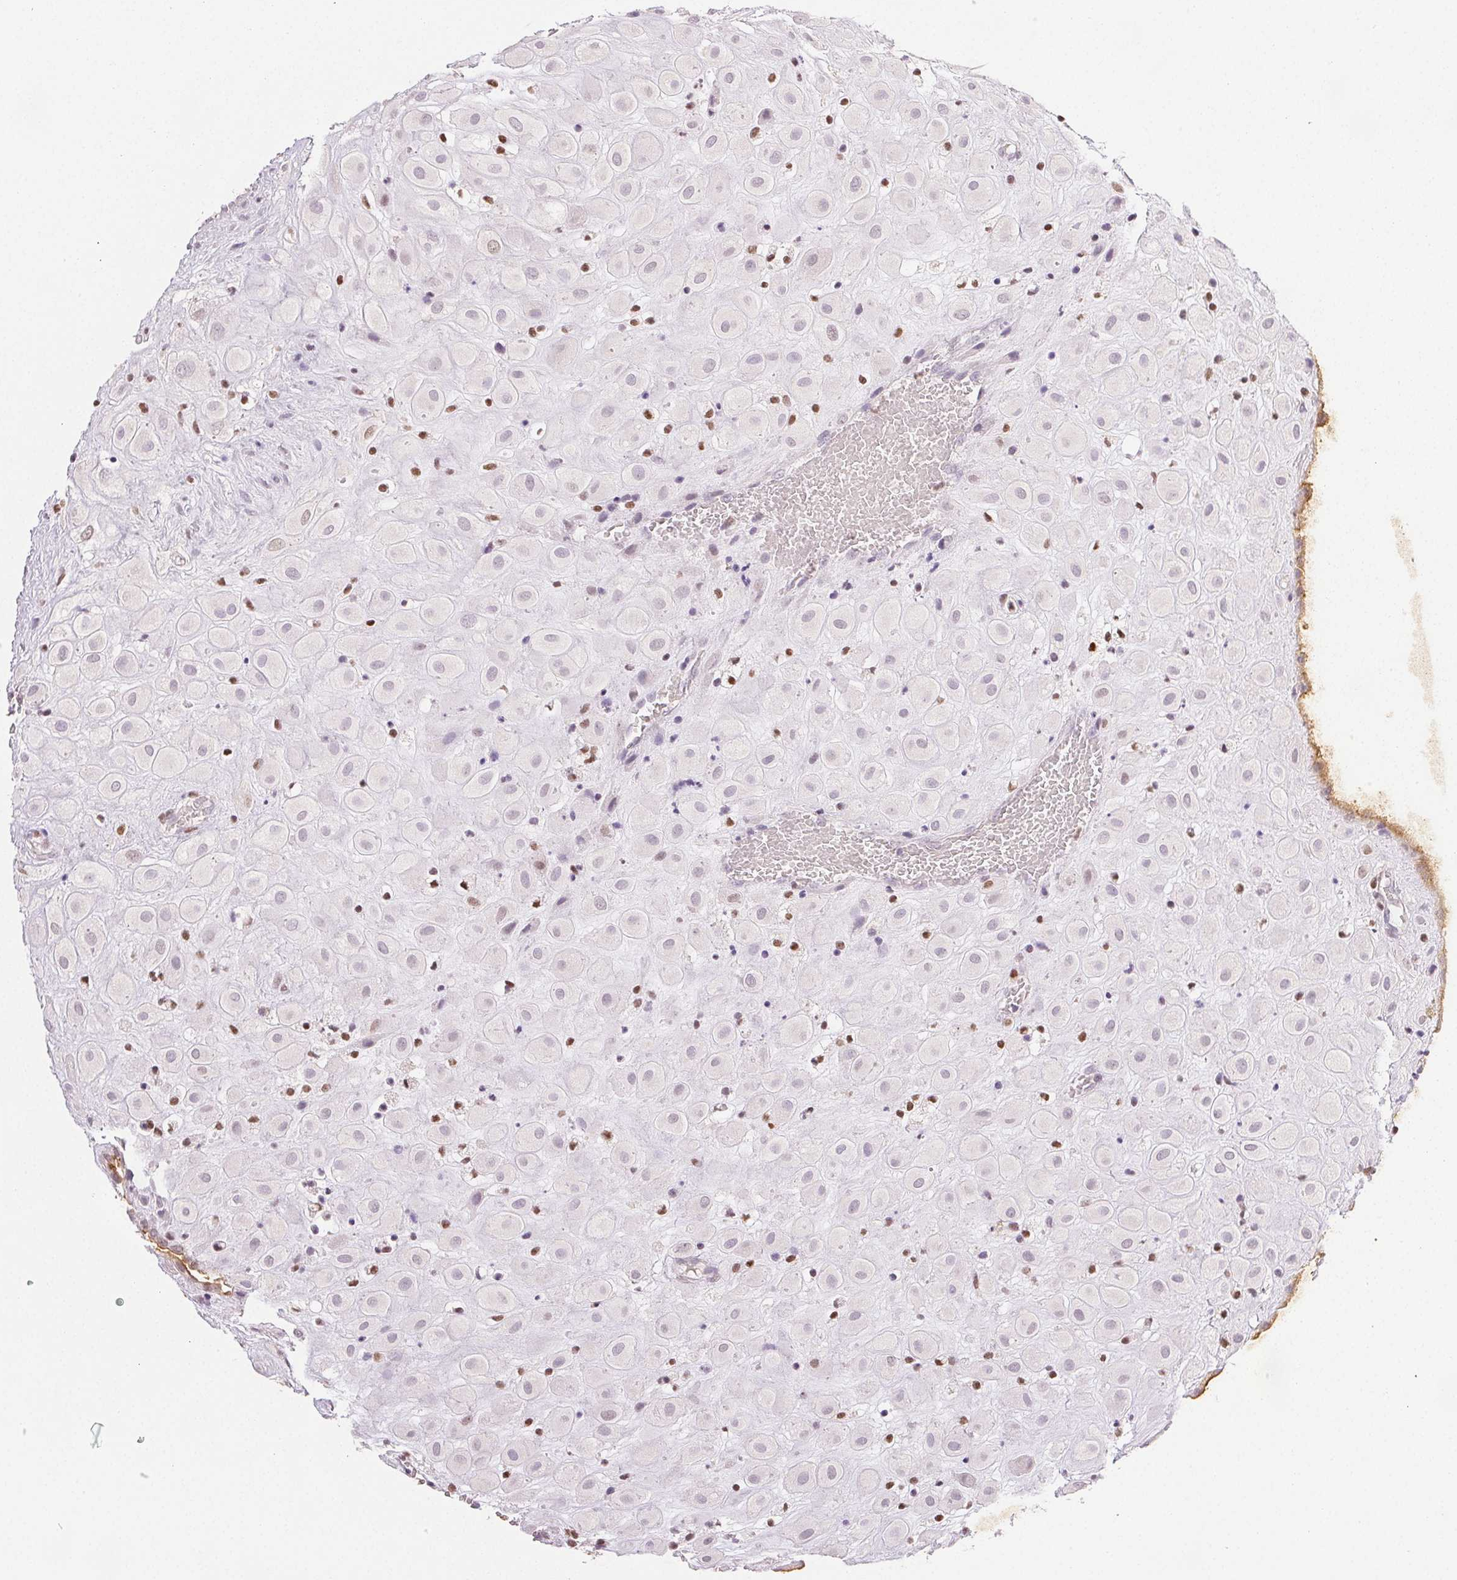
{"staining": {"intensity": "negative", "quantity": "none", "location": "none"}, "tissue": "placenta", "cell_type": "Decidual cells", "image_type": "normal", "snomed": [{"axis": "morphology", "description": "Normal tissue, NOS"}, {"axis": "topography", "description": "Placenta"}], "caption": "A photomicrograph of human placenta is negative for staining in decidual cells. Brightfield microscopy of immunohistochemistry stained with DAB (brown) and hematoxylin (blue), captured at high magnification.", "gene": "RUNX2", "patient": {"sex": "female", "age": 24}}